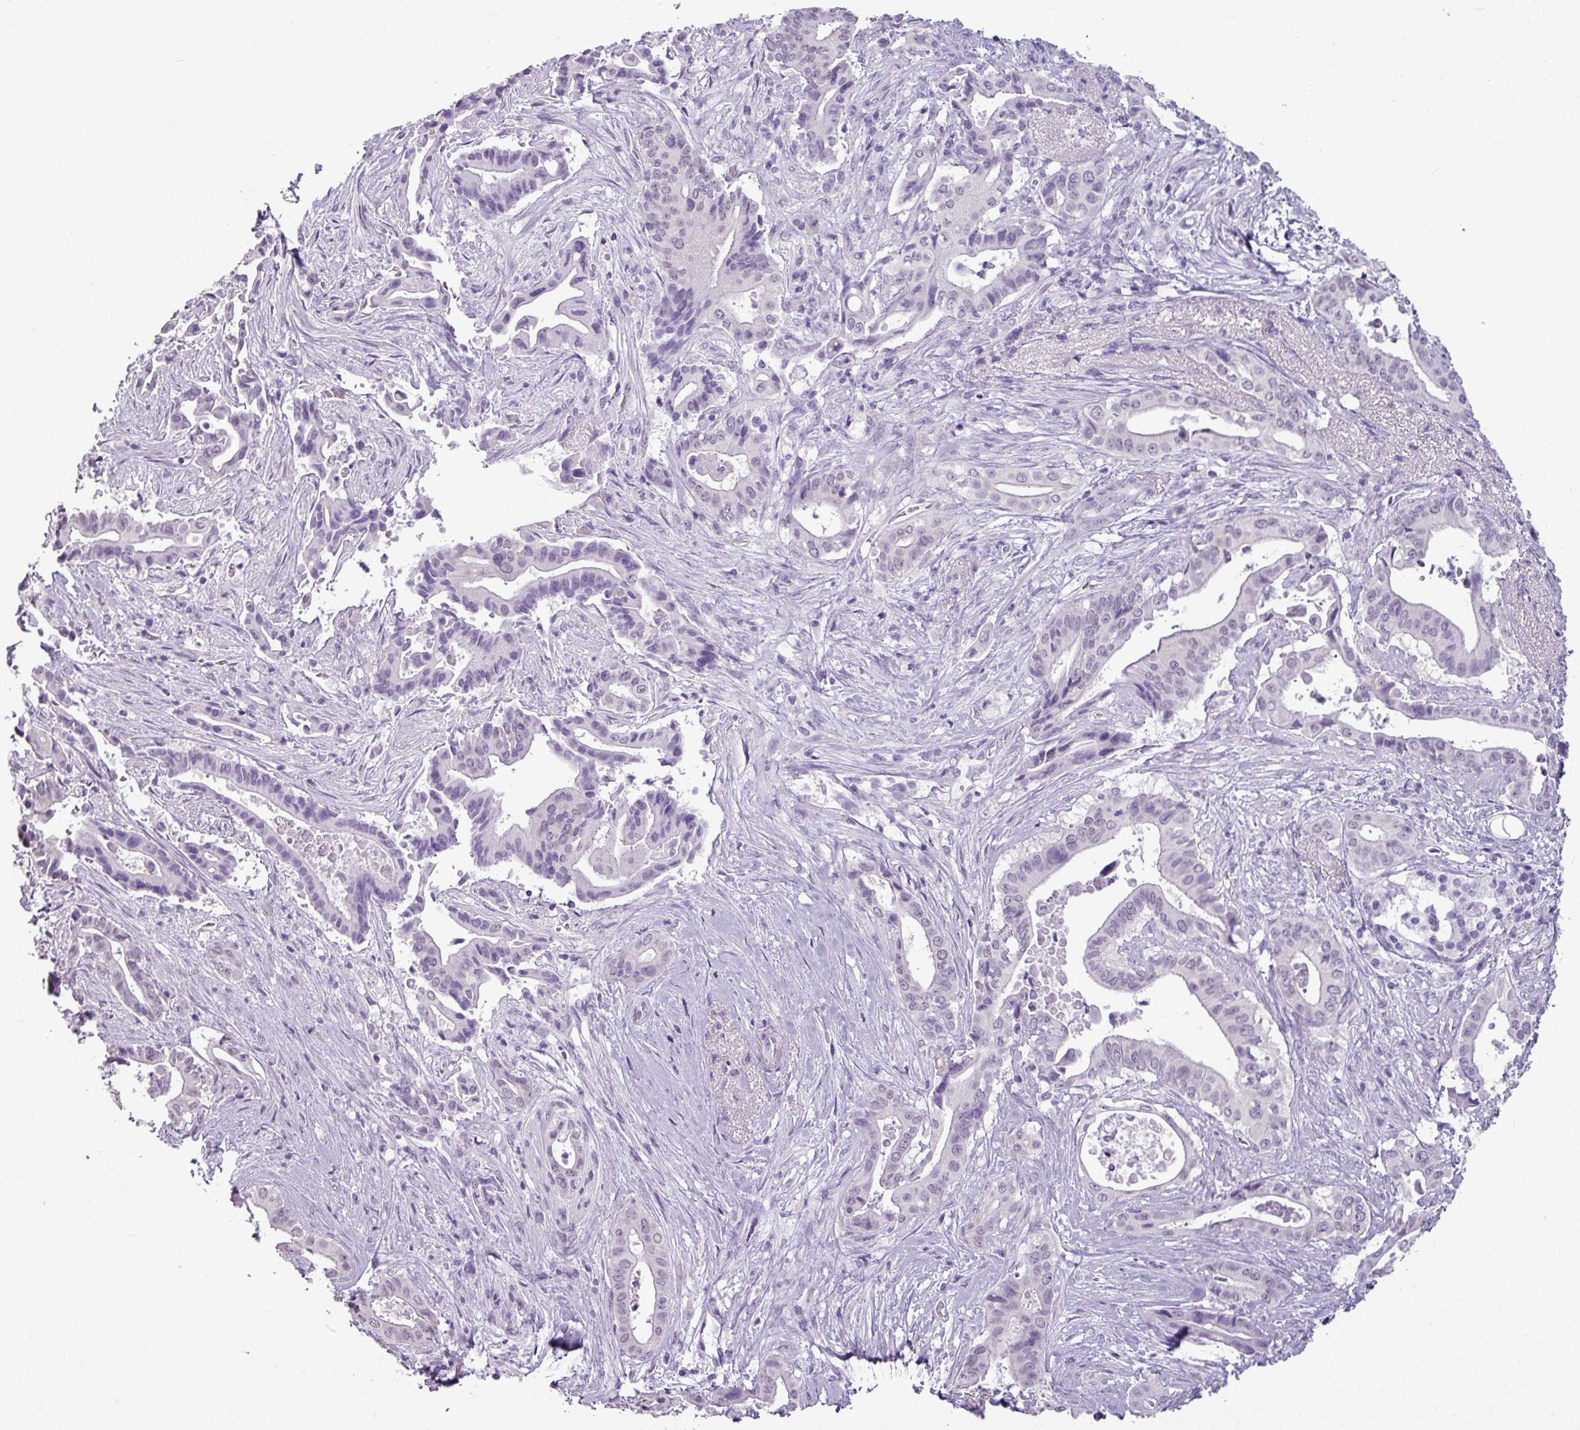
{"staining": {"intensity": "negative", "quantity": "none", "location": "none"}, "tissue": "pancreatic cancer", "cell_type": "Tumor cells", "image_type": "cancer", "snomed": [{"axis": "morphology", "description": "Adenocarcinoma, NOS"}, {"axis": "topography", "description": "Pancreas"}], "caption": "This image is of pancreatic cancer (adenocarcinoma) stained with IHC to label a protein in brown with the nuclei are counter-stained blue. There is no staining in tumor cells.", "gene": "AMY2A", "patient": {"sex": "female", "age": 77}}